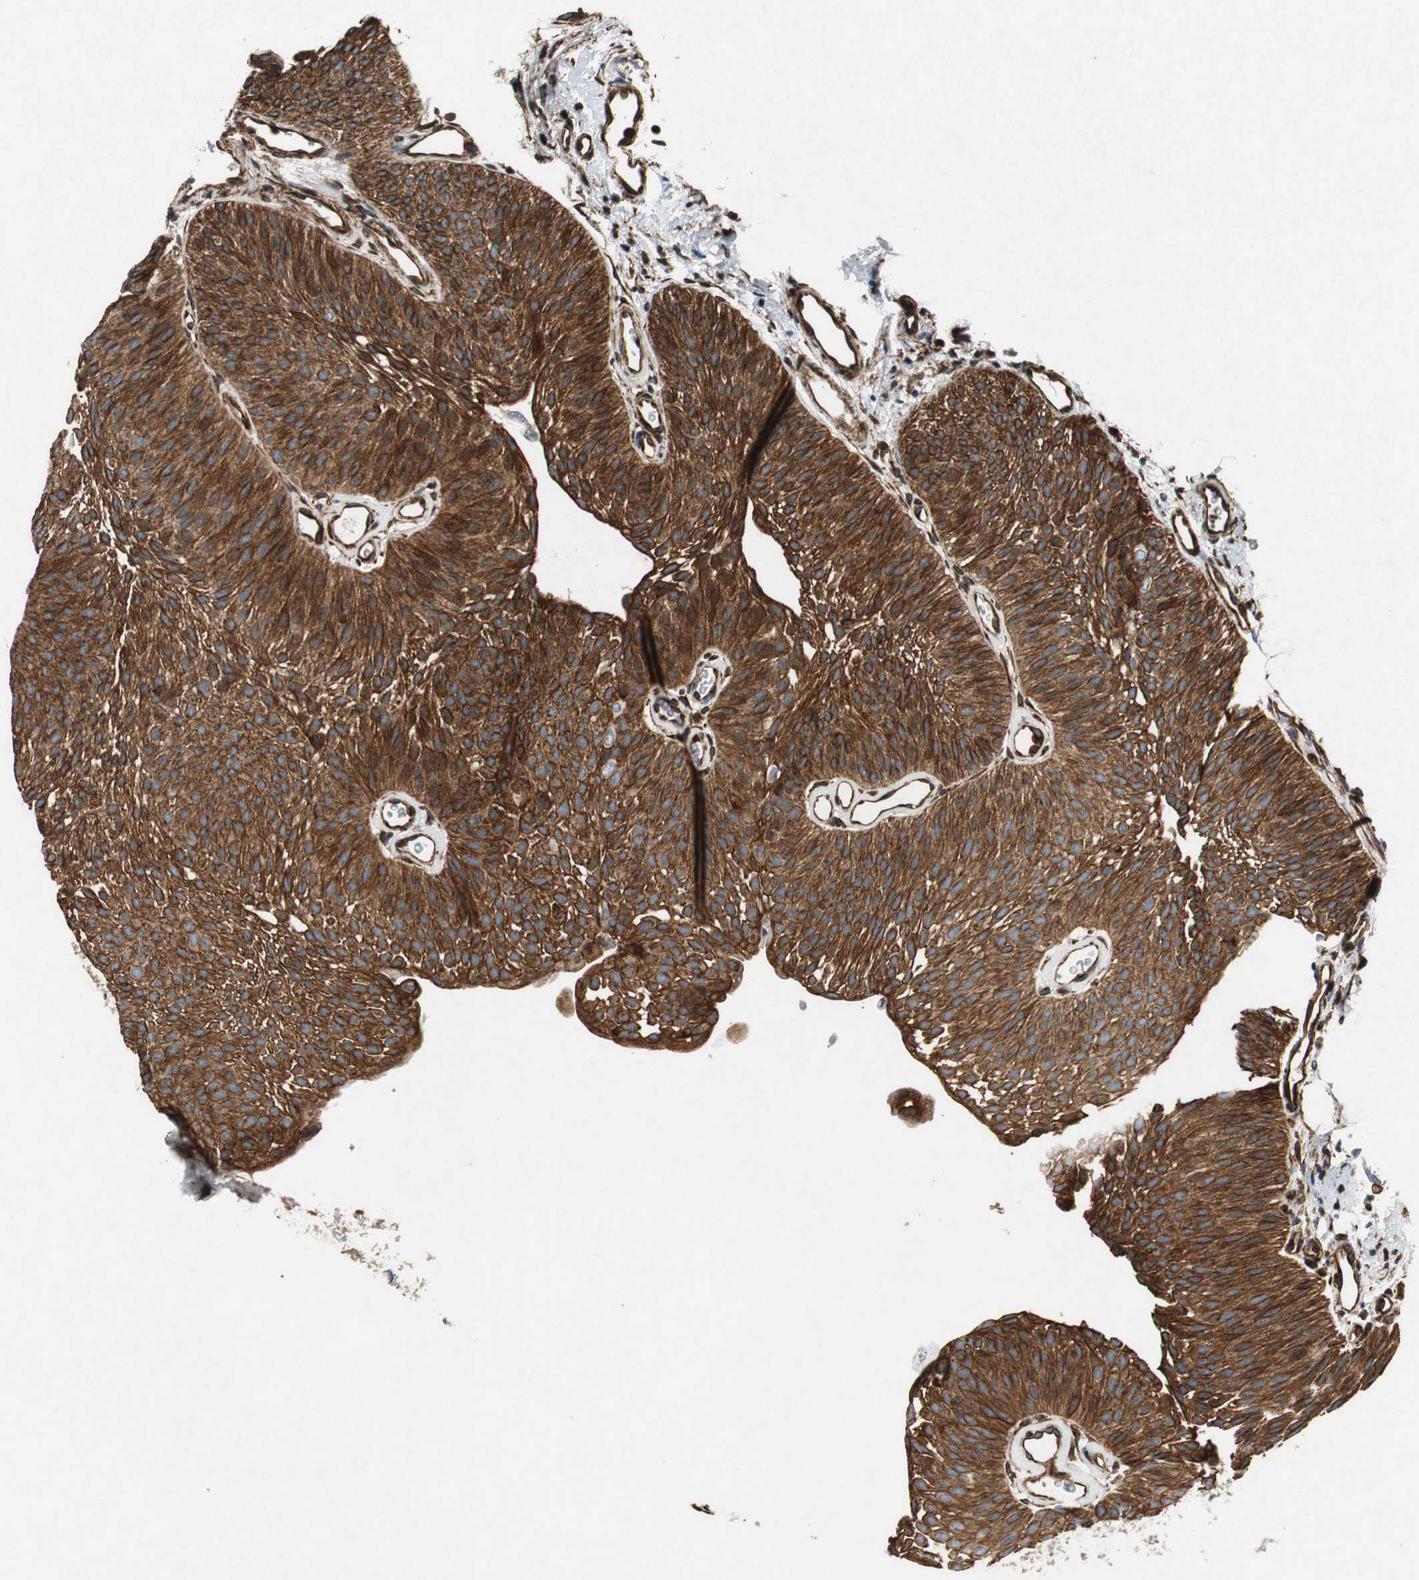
{"staining": {"intensity": "strong", "quantity": ">75%", "location": "cytoplasmic/membranous"}, "tissue": "urothelial cancer", "cell_type": "Tumor cells", "image_type": "cancer", "snomed": [{"axis": "morphology", "description": "Urothelial carcinoma, Low grade"}, {"axis": "topography", "description": "Urinary bladder"}], "caption": "An immunohistochemistry photomicrograph of tumor tissue is shown. Protein staining in brown labels strong cytoplasmic/membranous positivity in urothelial cancer within tumor cells.", "gene": "TUBA4A", "patient": {"sex": "female", "age": 60}}